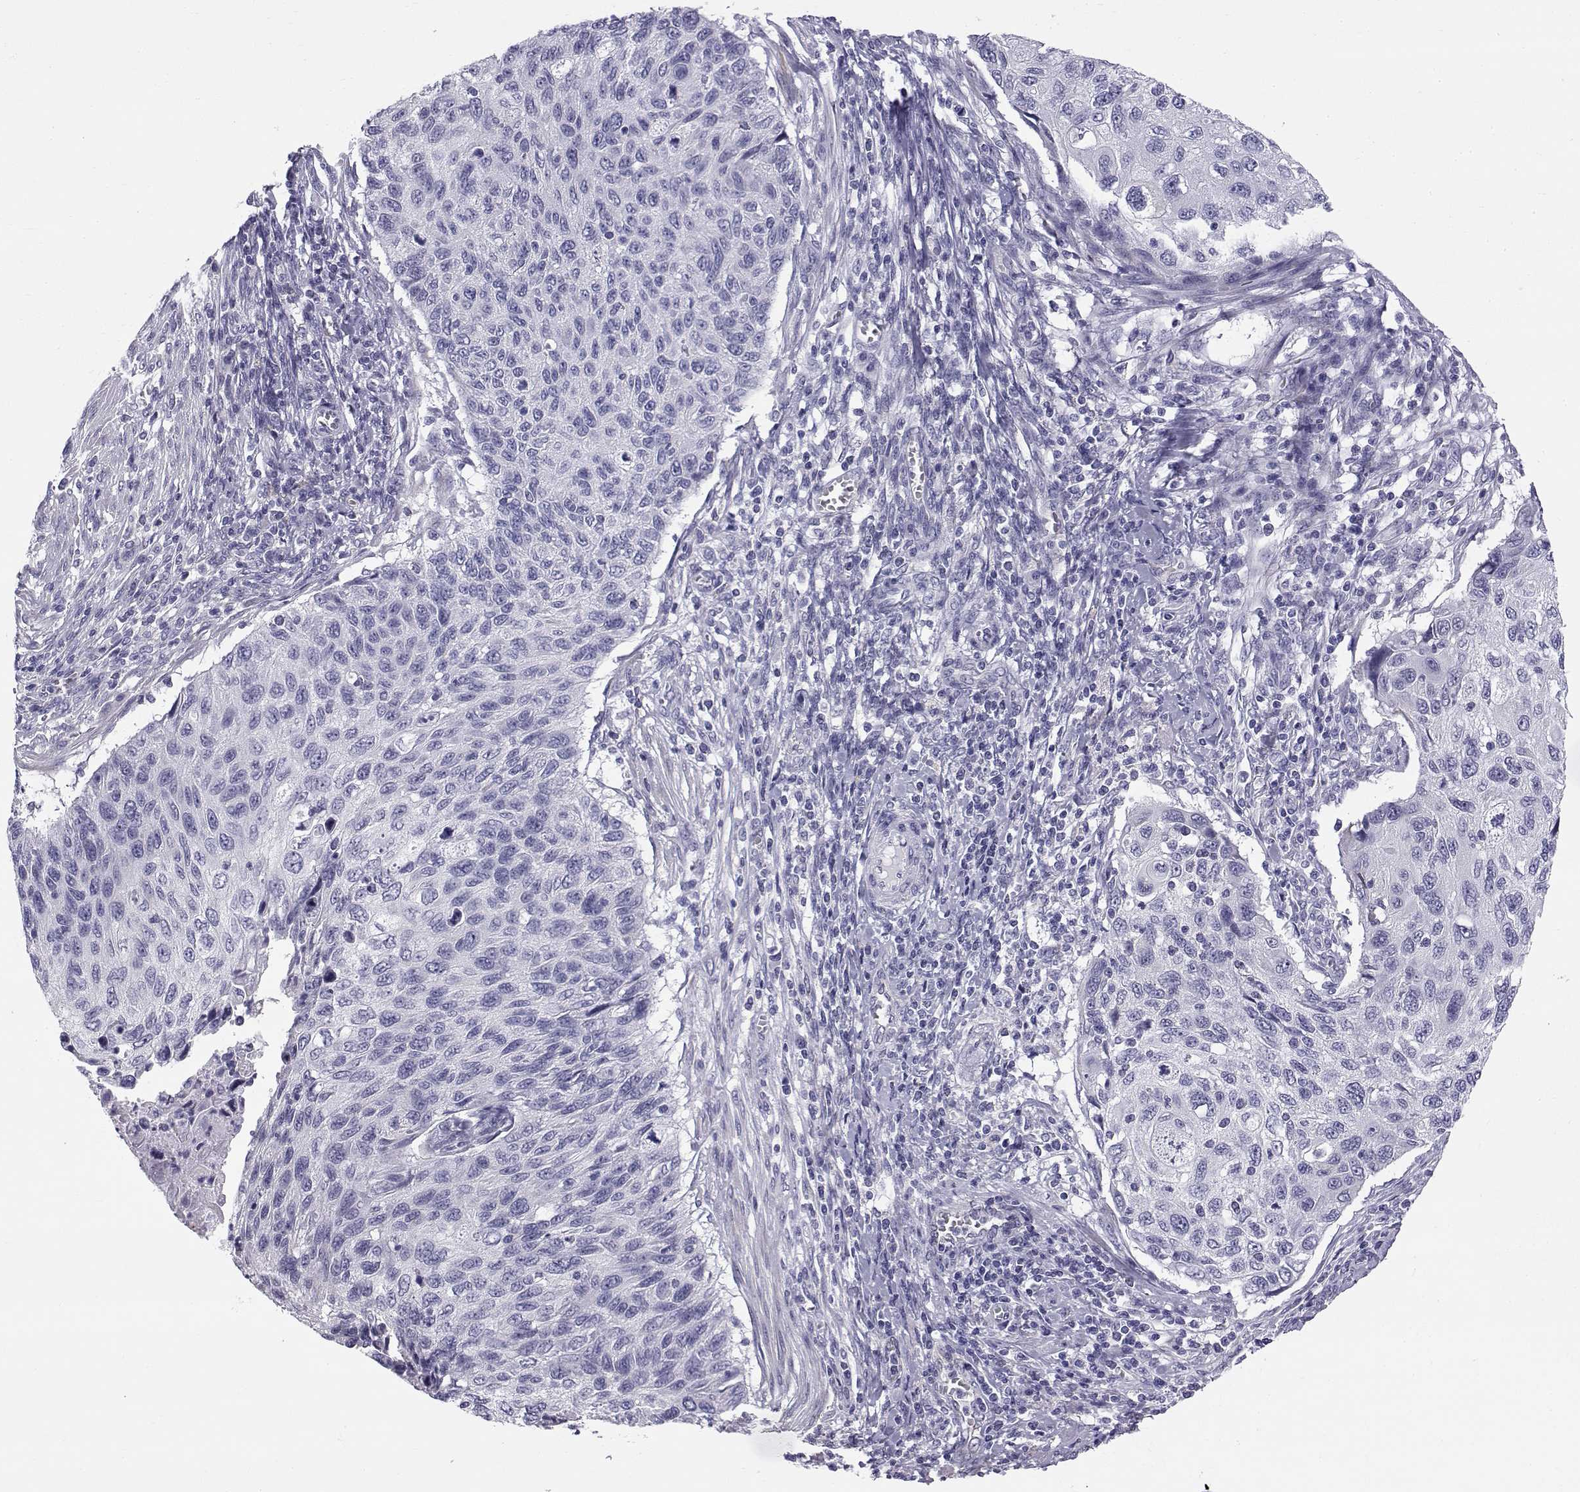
{"staining": {"intensity": "negative", "quantity": "none", "location": "none"}, "tissue": "cervical cancer", "cell_type": "Tumor cells", "image_type": "cancer", "snomed": [{"axis": "morphology", "description": "Squamous cell carcinoma, NOS"}, {"axis": "topography", "description": "Cervix"}], "caption": "Tumor cells show no significant staining in cervical squamous cell carcinoma. Nuclei are stained in blue.", "gene": "RNASE12", "patient": {"sex": "female", "age": 70}}